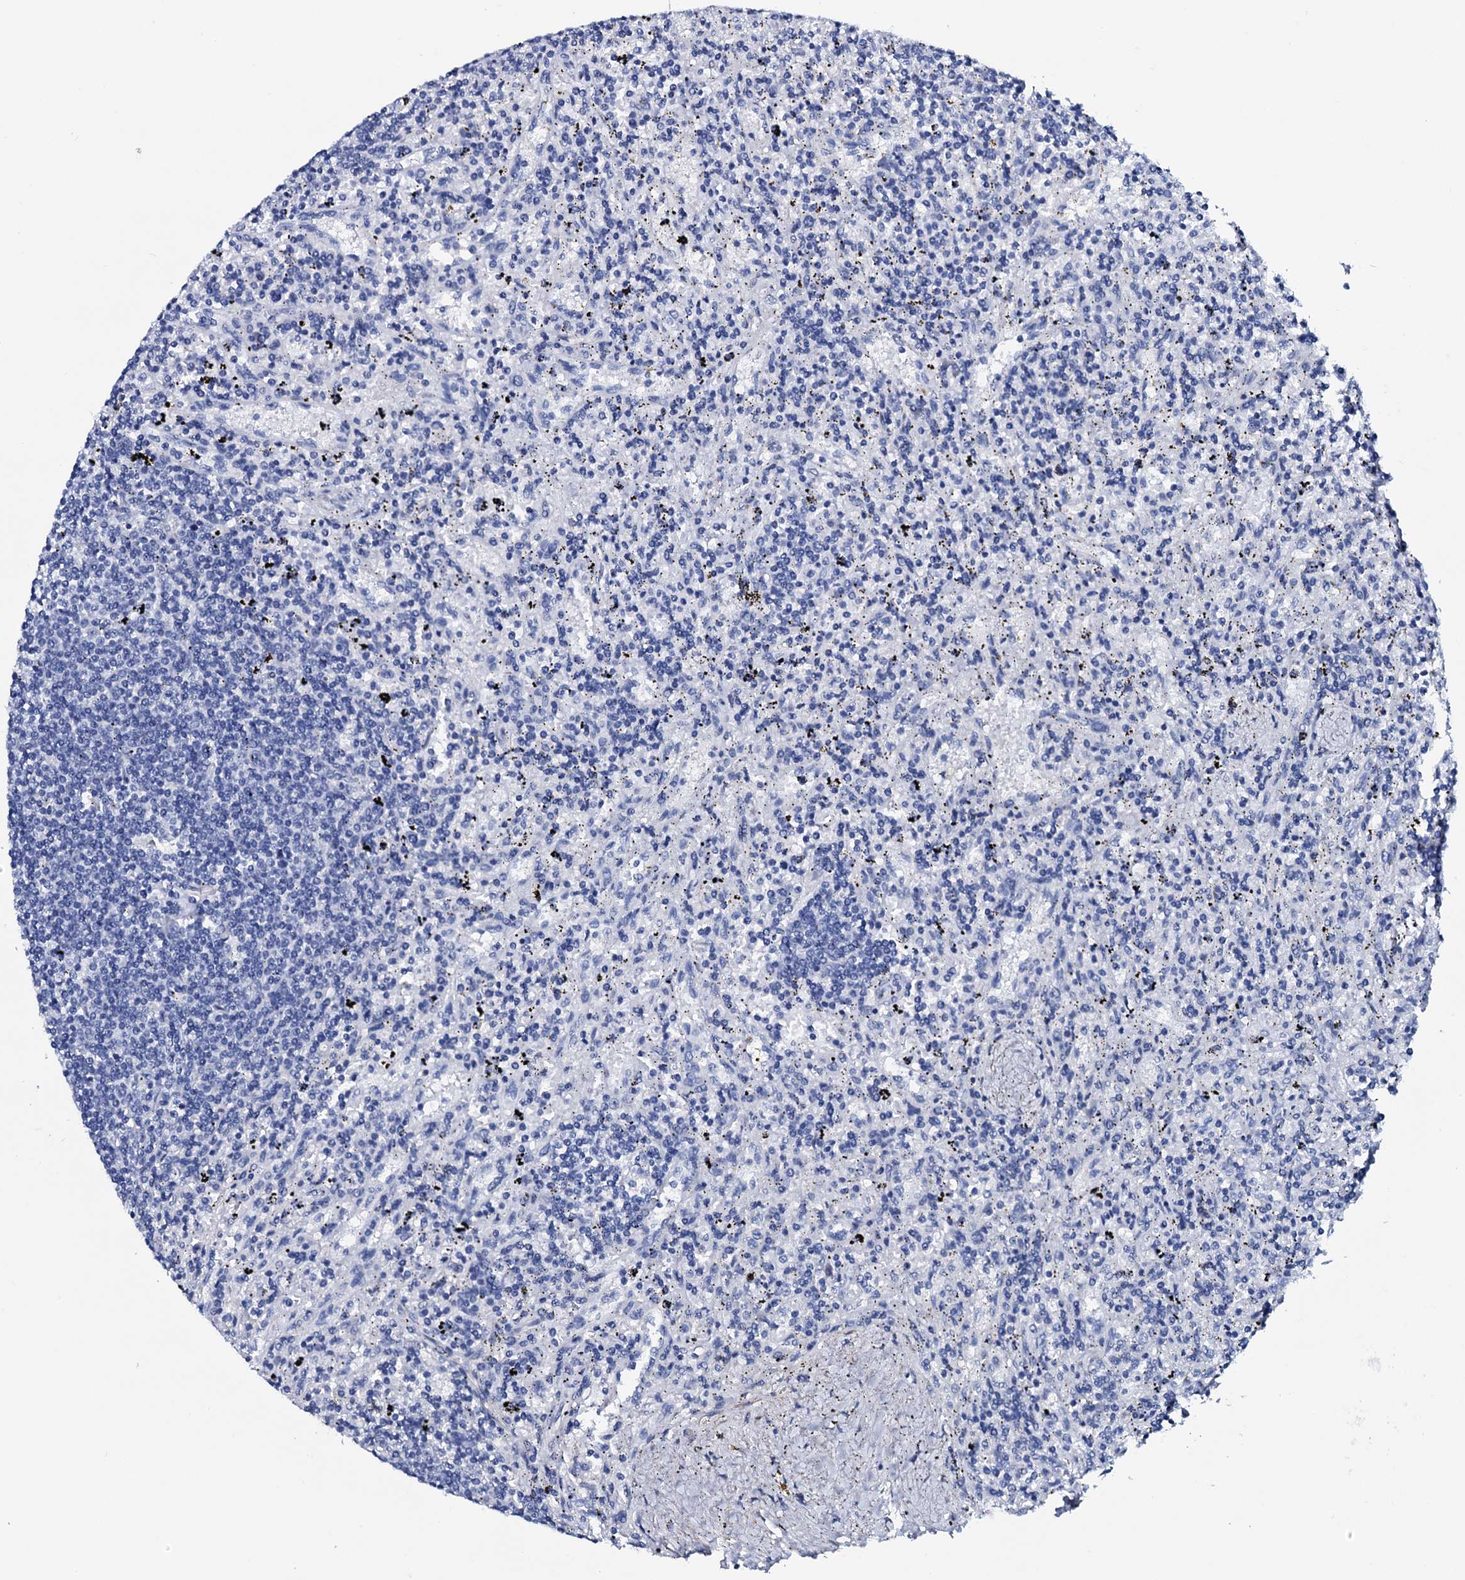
{"staining": {"intensity": "negative", "quantity": "none", "location": "none"}, "tissue": "lymphoma", "cell_type": "Tumor cells", "image_type": "cancer", "snomed": [{"axis": "morphology", "description": "Malignant lymphoma, non-Hodgkin's type, Low grade"}, {"axis": "topography", "description": "Spleen"}], "caption": "Immunohistochemistry histopathology image of neoplastic tissue: human lymphoma stained with DAB shows no significant protein positivity in tumor cells. Brightfield microscopy of immunohistochemistry stained with DAB (brown) and hematoxylin (blue), captured at high magnification.", "gene": "GYS2", "patient": {"sex": "male", "age": 76}}